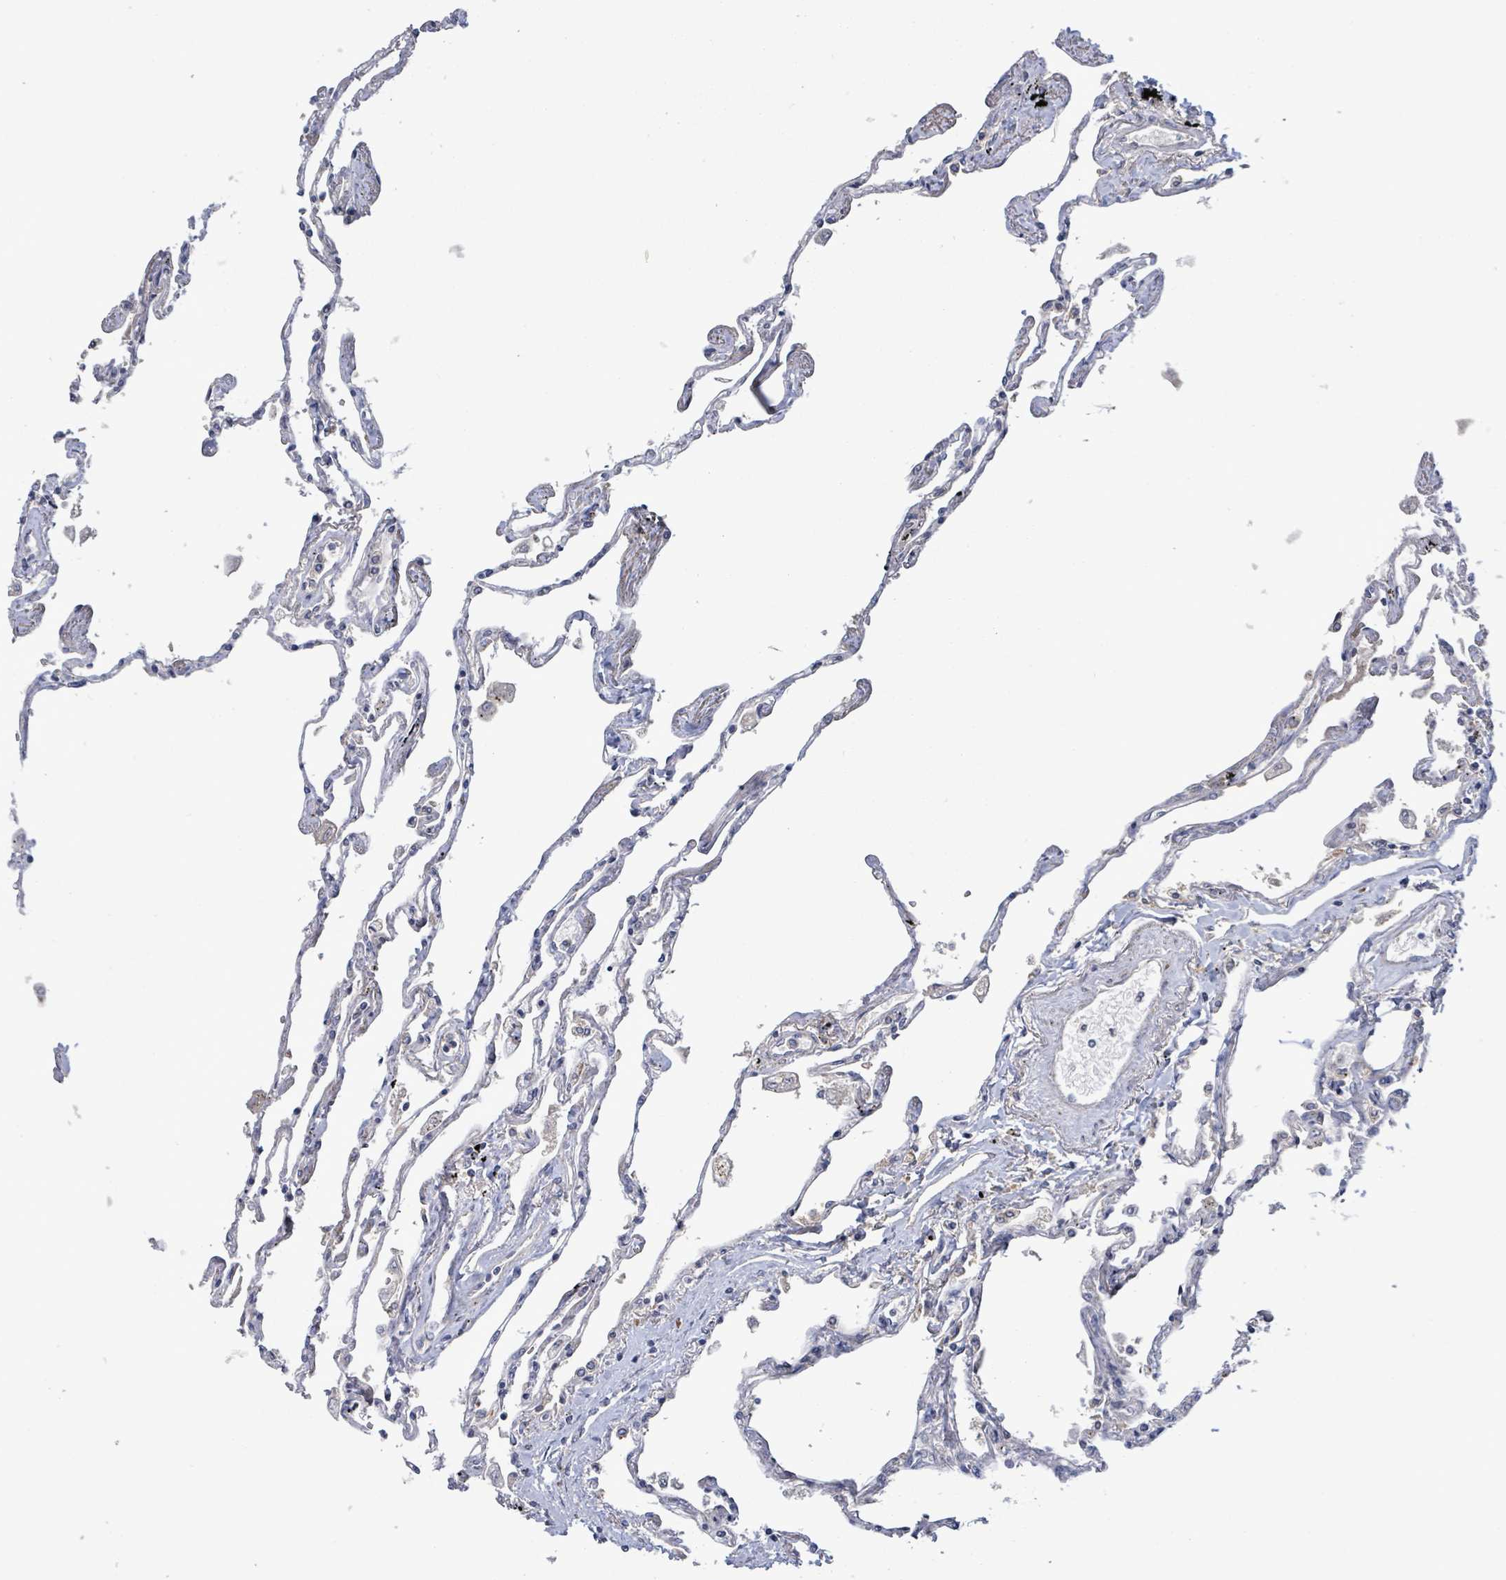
{"staining": {"intensity": "negative", "quantity": "none", "location": "none"}, "tissue": "lung", "cell_type": "Alveolar cells", "image_type": "normal", "snomed": [{"axis": "morphology", "description": "Normal tissue, NOS"}, {"axis": "topography", "description": "Lung"}], "caption": "This is an immunohistochemistry (IHC) image of normal lung. There is no expression in alveolar cells.", "gene": "SLIT3", "patient": {"sex": "female", "age": 67}}